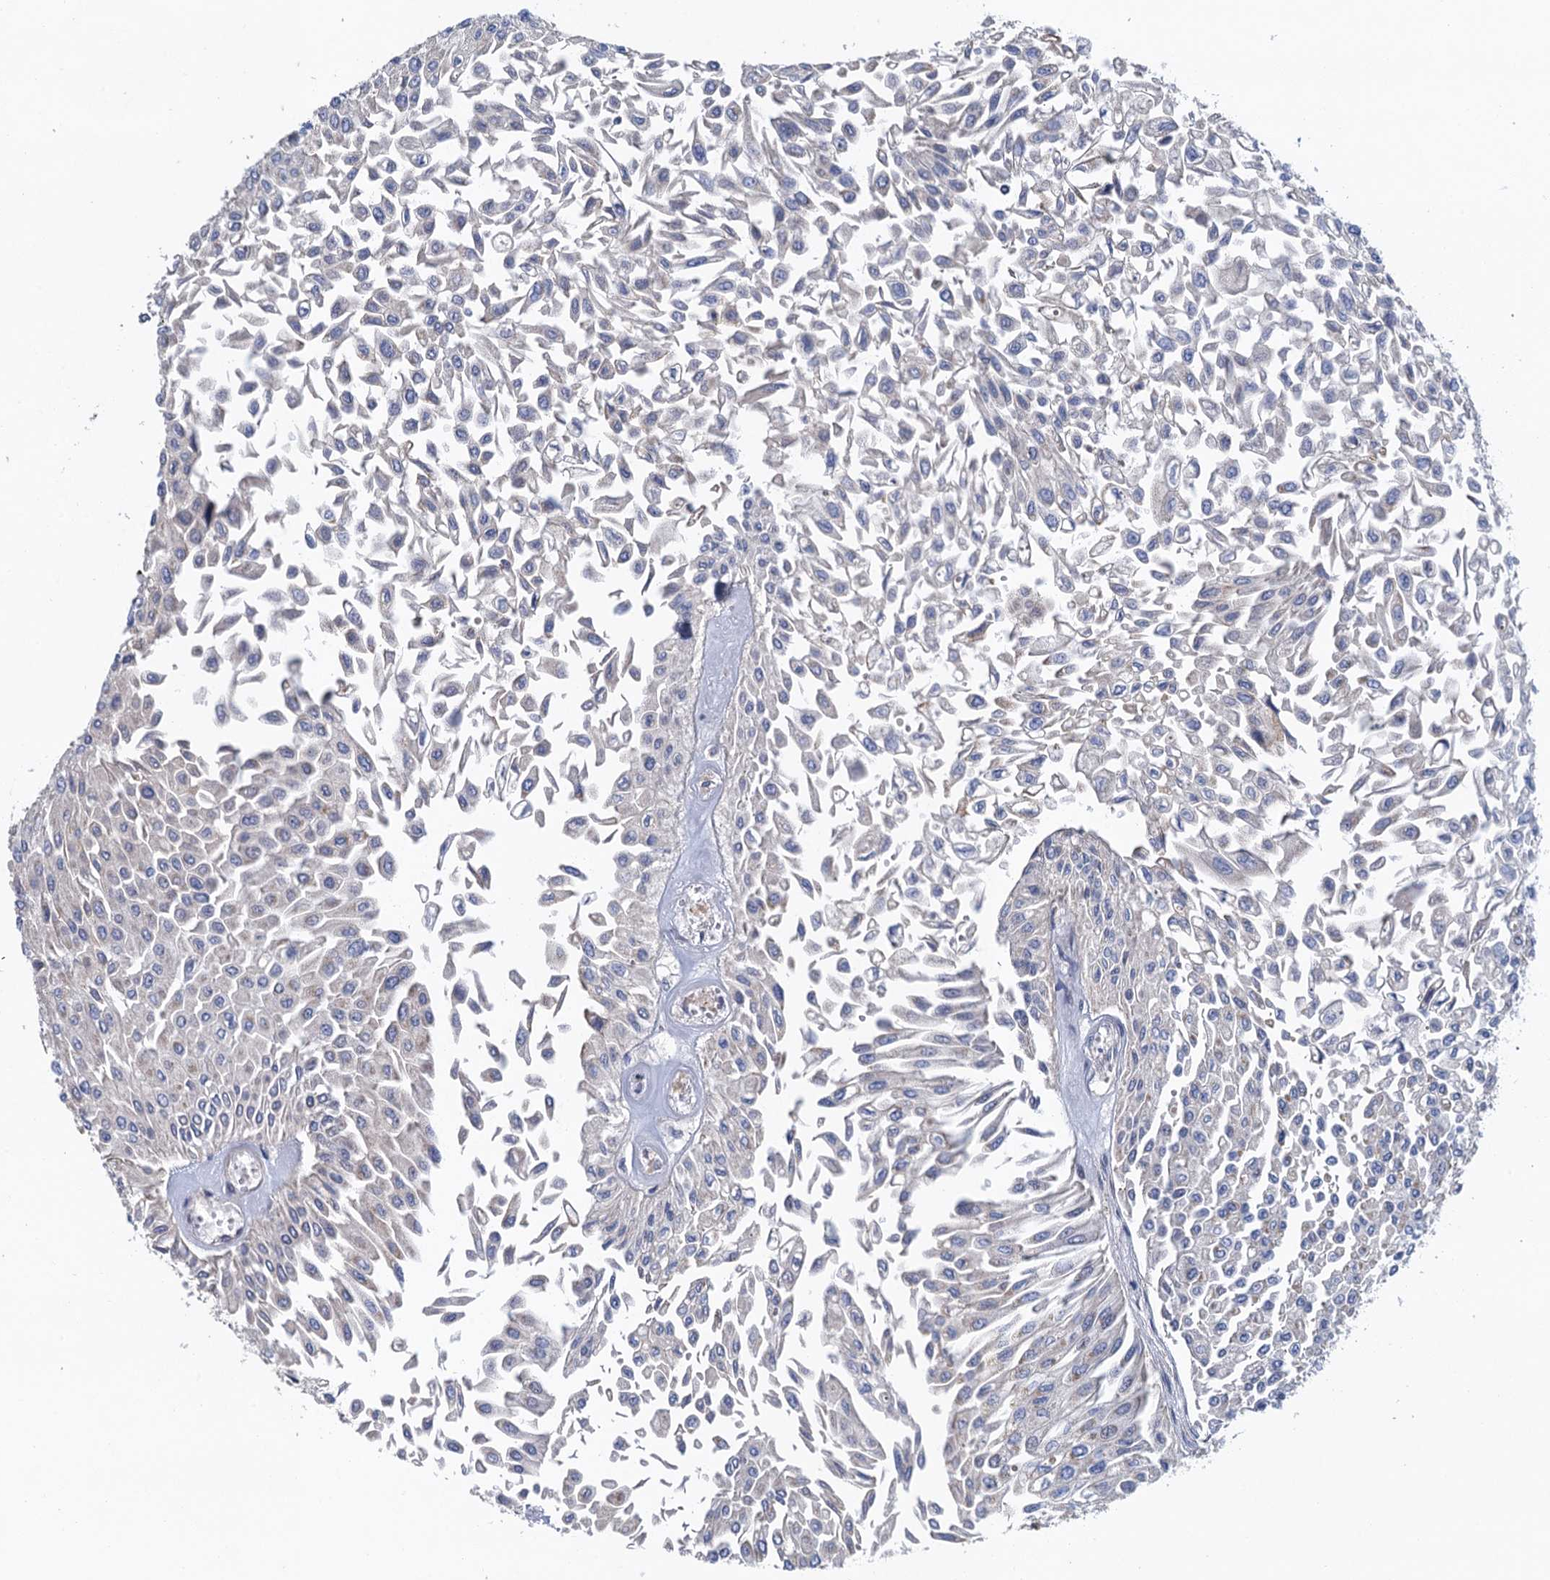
{"staining": {"intensity": "negative", "quantity": "none", "location": "none"}, "tissue": "urothelial cancer", "cell_type": "Tumor cells", "image_type": "cancer", "snomed": [{"axis": "morphology", "description": "Urothelial carcinoma, Low grade"}, {"axis": "topography", "description": "Urinary bladder"}], "caption": "This is an immunohistochemistry (IHC) histopathology image of urothelial carcinoma (low-grade). There is no positivity in tumor cells.", "gene": "MDM1", "patient": {"sex": "male", "age": 67}}